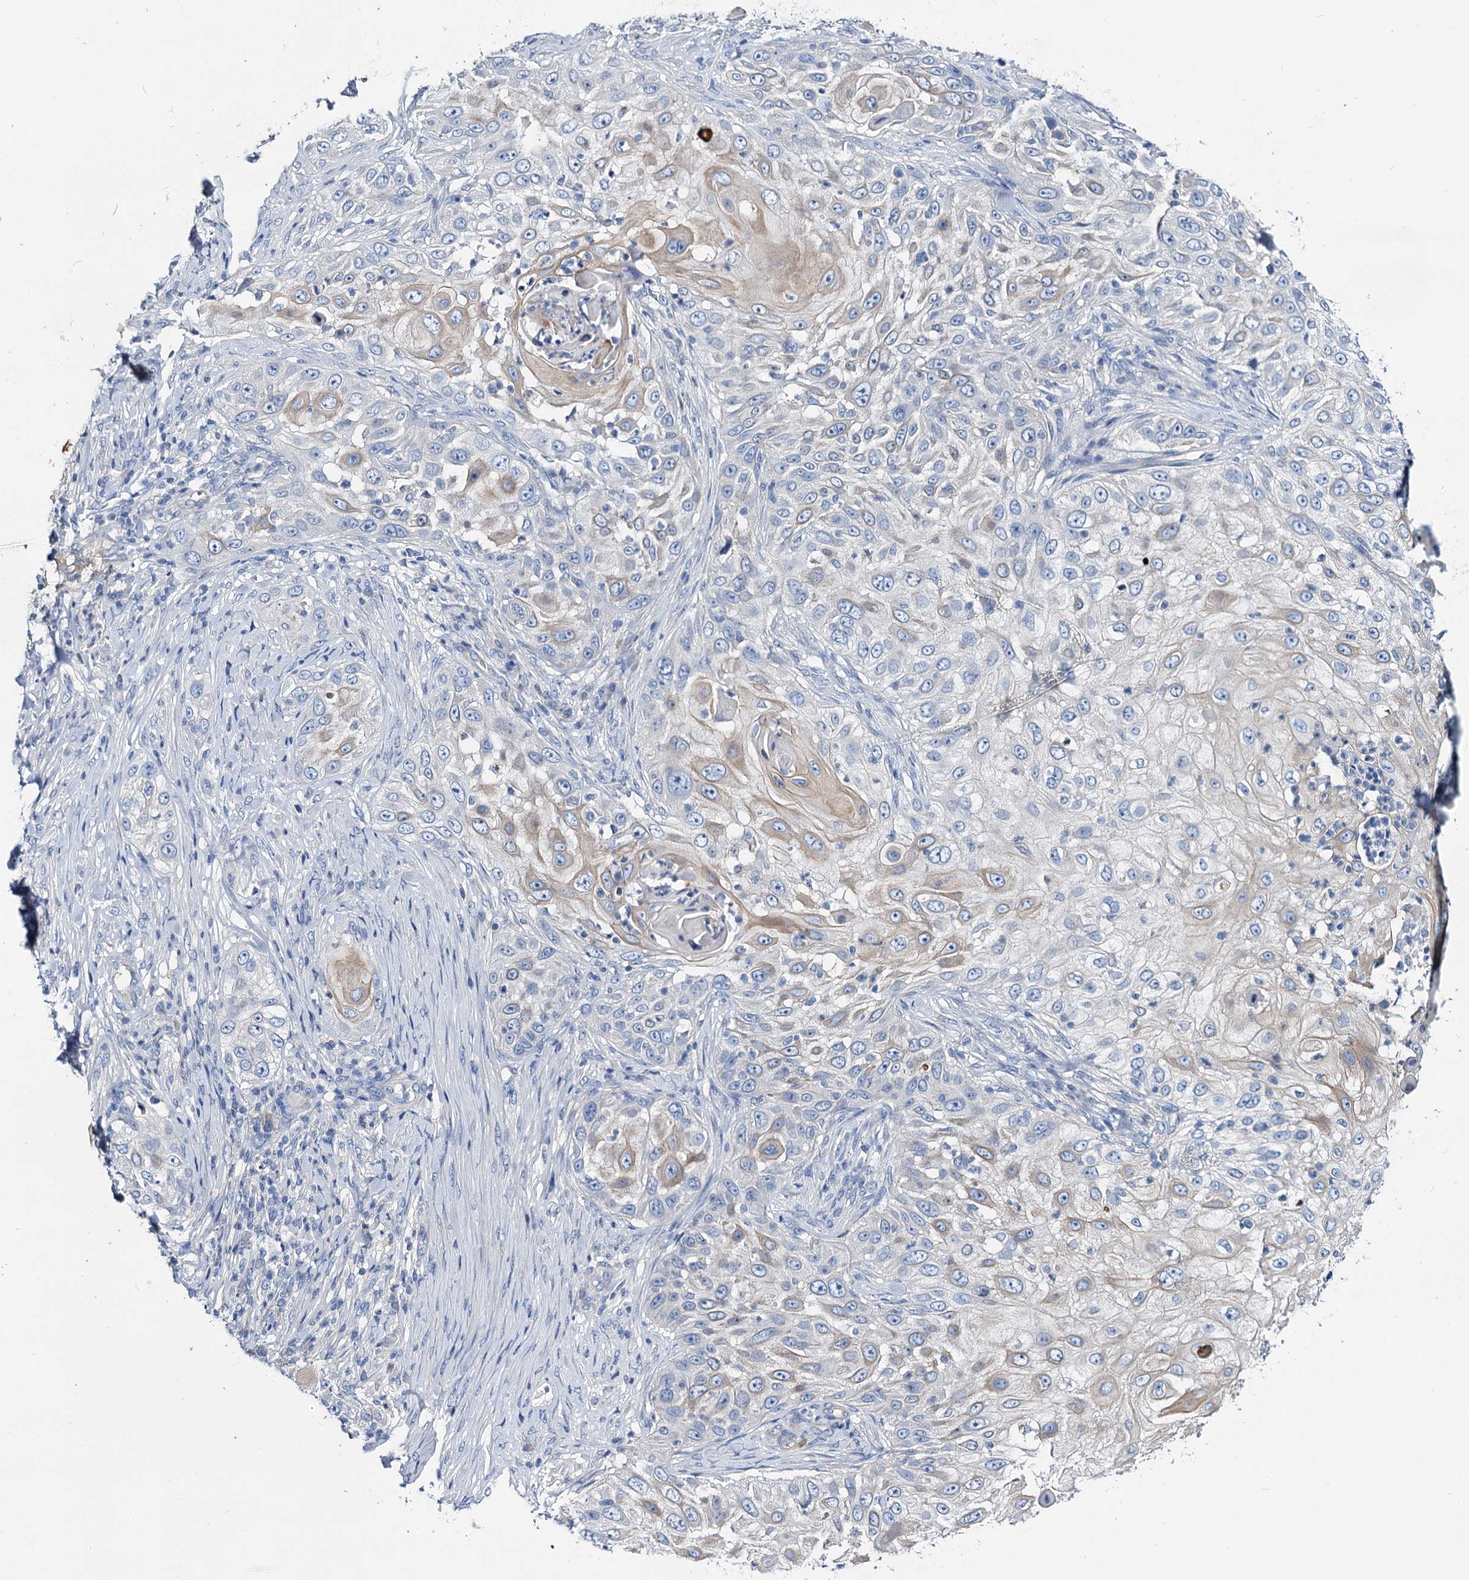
{"staining": {"intensity": "weak", "quantity": "<25%", "location": "cytoplasmic/membranous"}, "tissue": "skin cancer", "cell_type": "Tumor cells", "image_type": "cancer", "snomed": [{"axis": "morphology", "description": "Squamous cell carcinoma, NOS"}, {"axis": "topography", "description": "Skin"}], "caption": "Immunohistochemistry (IHC) micrograph of skin cancer stained for a protein (brown), which exhibits no expression in tumor cells. (Immunohistochemistry, brightfield microscopy, high magnification).", "gene": "DYDC2", "patient": {"sex": "female", "age": 44}}